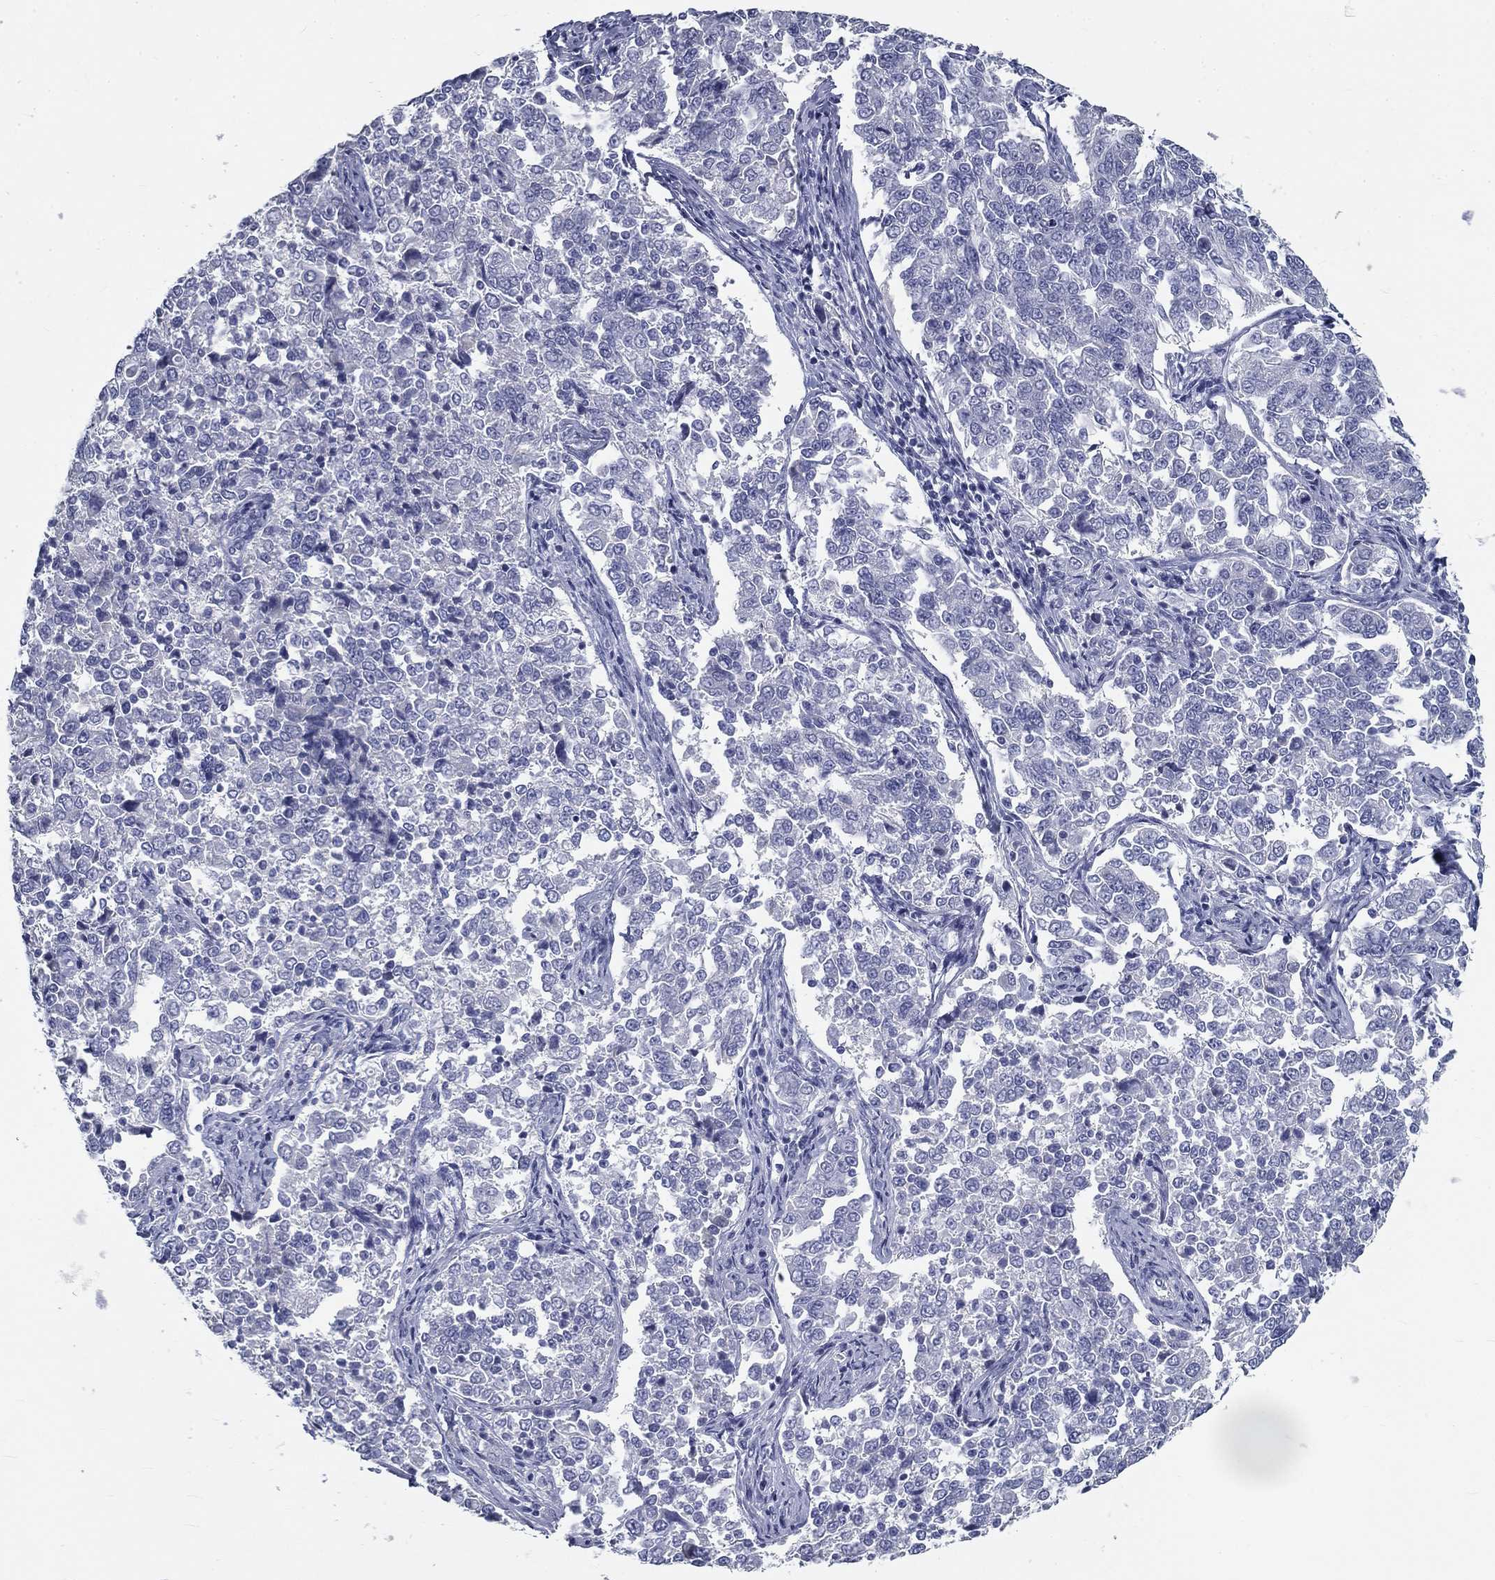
{"staining": {"intensity": "negative", "quantity": "none", "location": "none"}, "tissue": "endometrial cancer", "cell_type": "Tumor cells", "image_type": "cancer", "snomed": [{"axis": "morphology", "description": "Adenocarcinoma, NOS"}, {"axis": "topography", "description": "Endometrium"}], "caption": "High power microscopy micrograph of an IHC micrograph of endometrial cancer (adenocarcinoma), revealing no significant positivity in tumor cells.", "gene": "GALNTL5", "patient": {"sex": "female", "age": 43}}